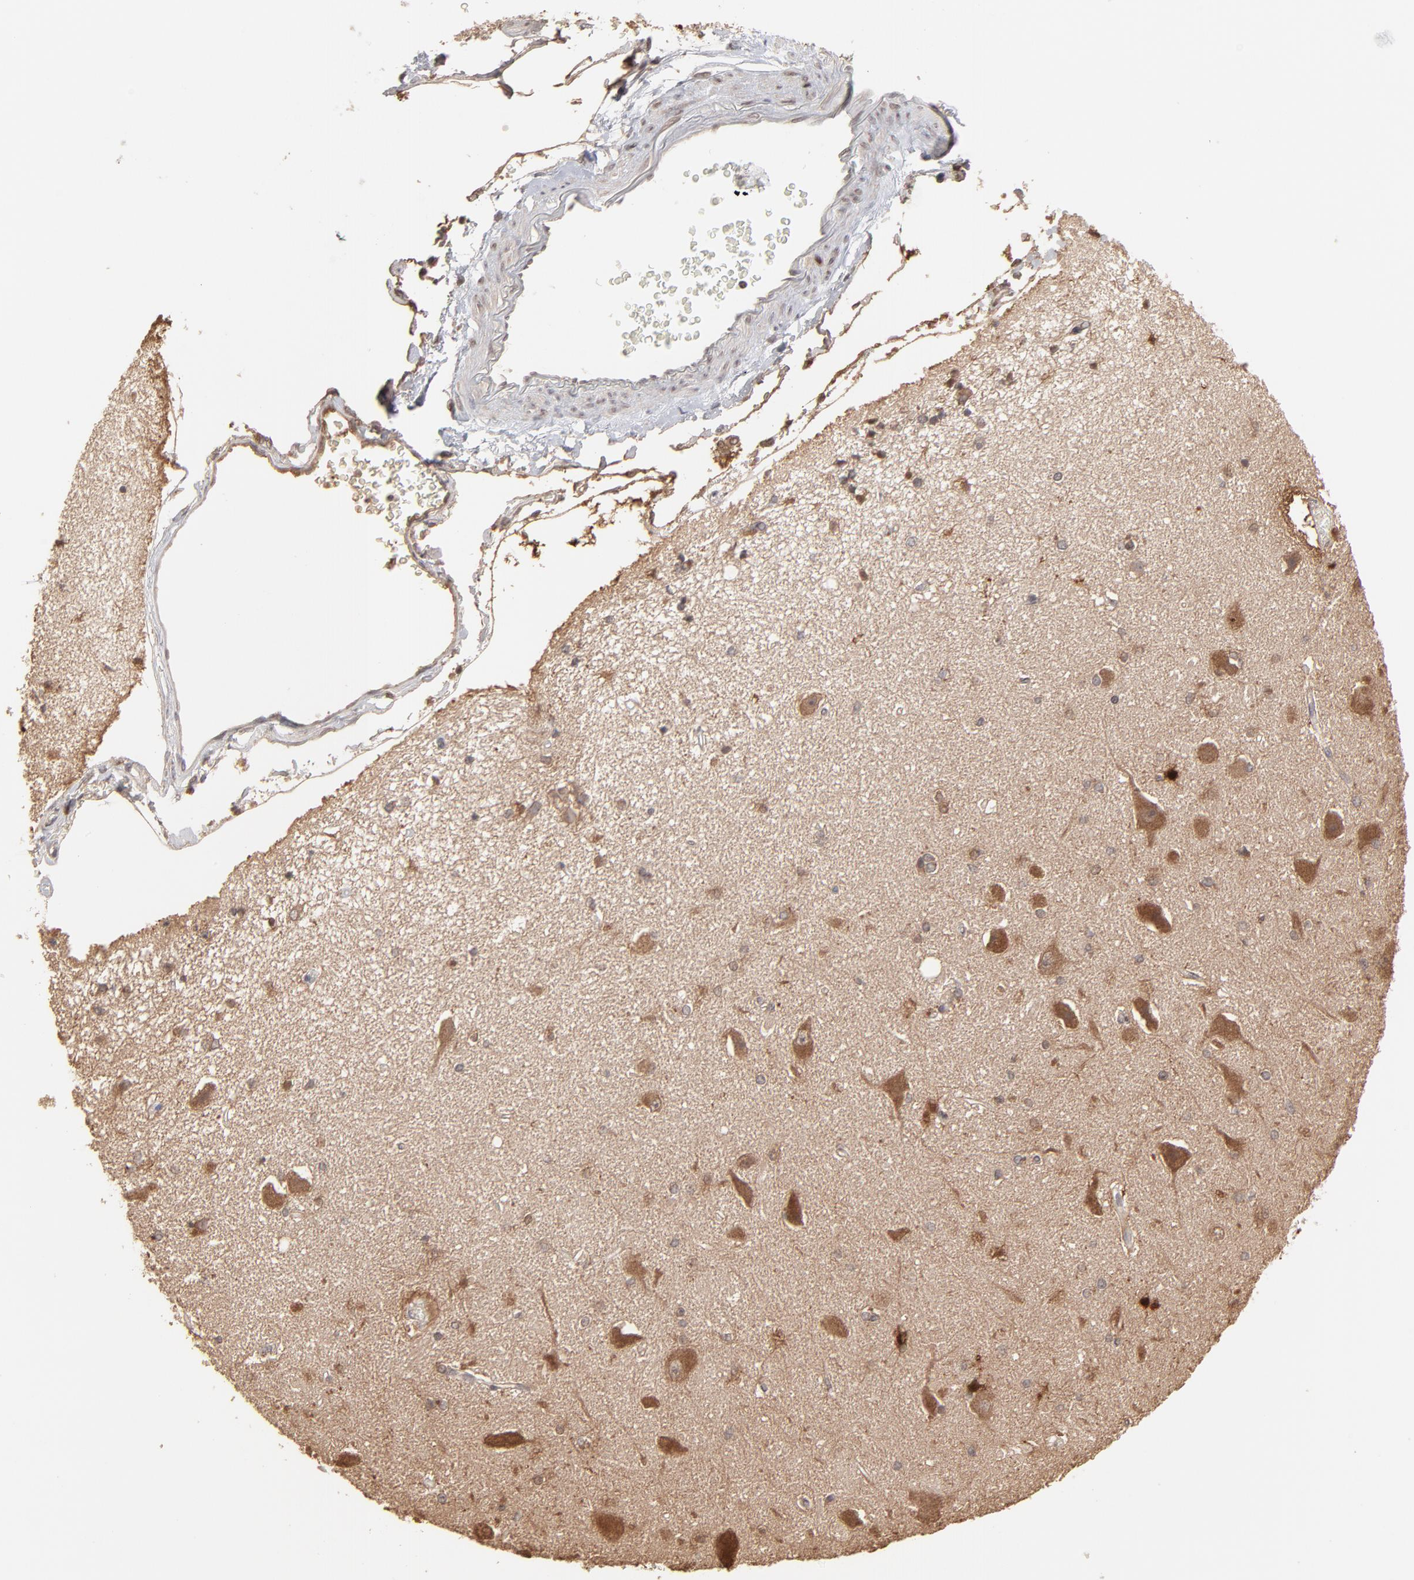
{"staining": {"intensity": "negative", "quantity": "none", "location": "none"}, "tissue": "hippocampus", "cell_type": "Glial cells", "image_type": "normal", "snomed": [{"axis": "morphology", "description": "Normal tissue, NOS"}, {"axis": "topography", "description": "Hippocampus"}], "caption": "Immunohistochemistry of benign human hippocampus reveals no staining in glial cells. (IHC, brightfield microscopy, high magnification).", "gene": "ARIH1", "patient": {"sex": "female", "age": 54}}